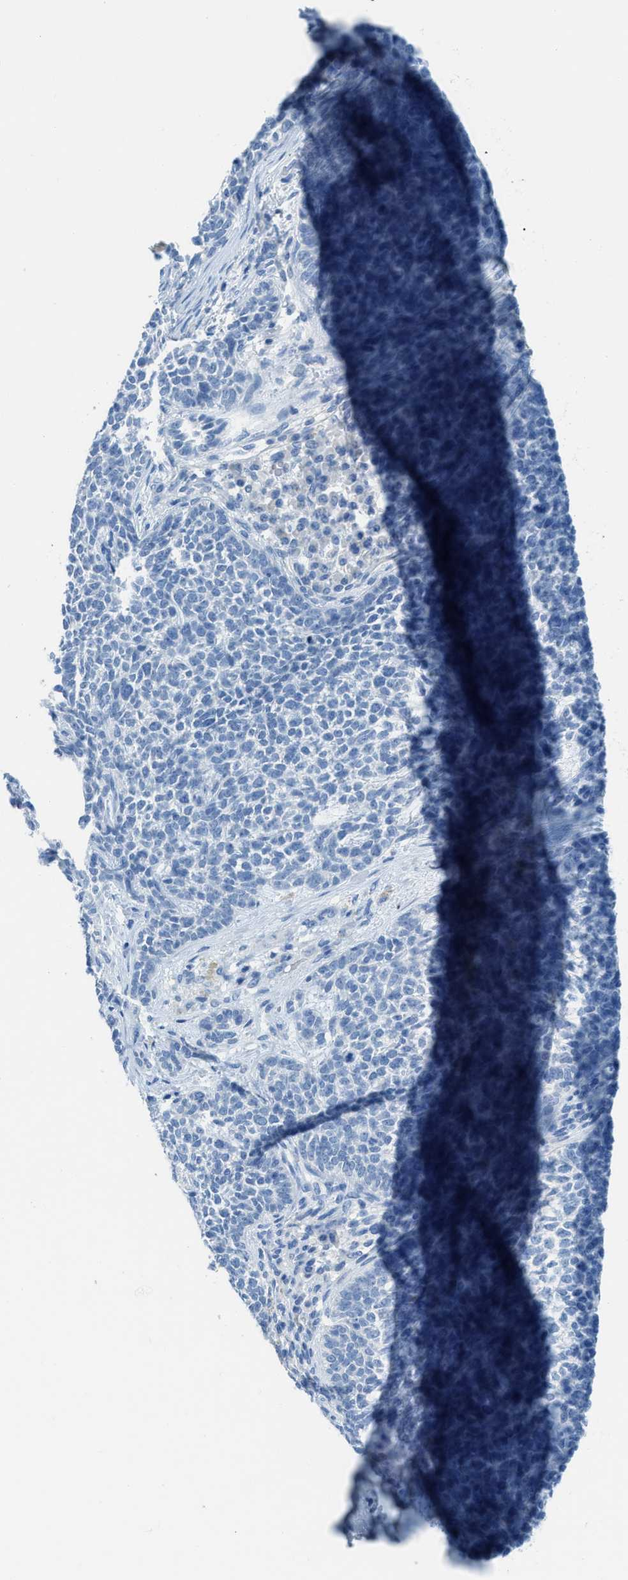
{"staining": {"intensity": "negative", "quantity": "none", "location": "none"}, "tissue": "skin cancer", "cell_type": "Tumor cells", "image_type": "cancer", "snomed": [{"axis": "morphology", "description": "Basal cell carcinoma"}, {"axis": "topography", "description": "Skin"}], "caption": "Tumor cells are negative for protein expression in human basal cell carcinoma (skin).", "gene": "ACAN", "patient": {"sex": "female", "age": 84}}